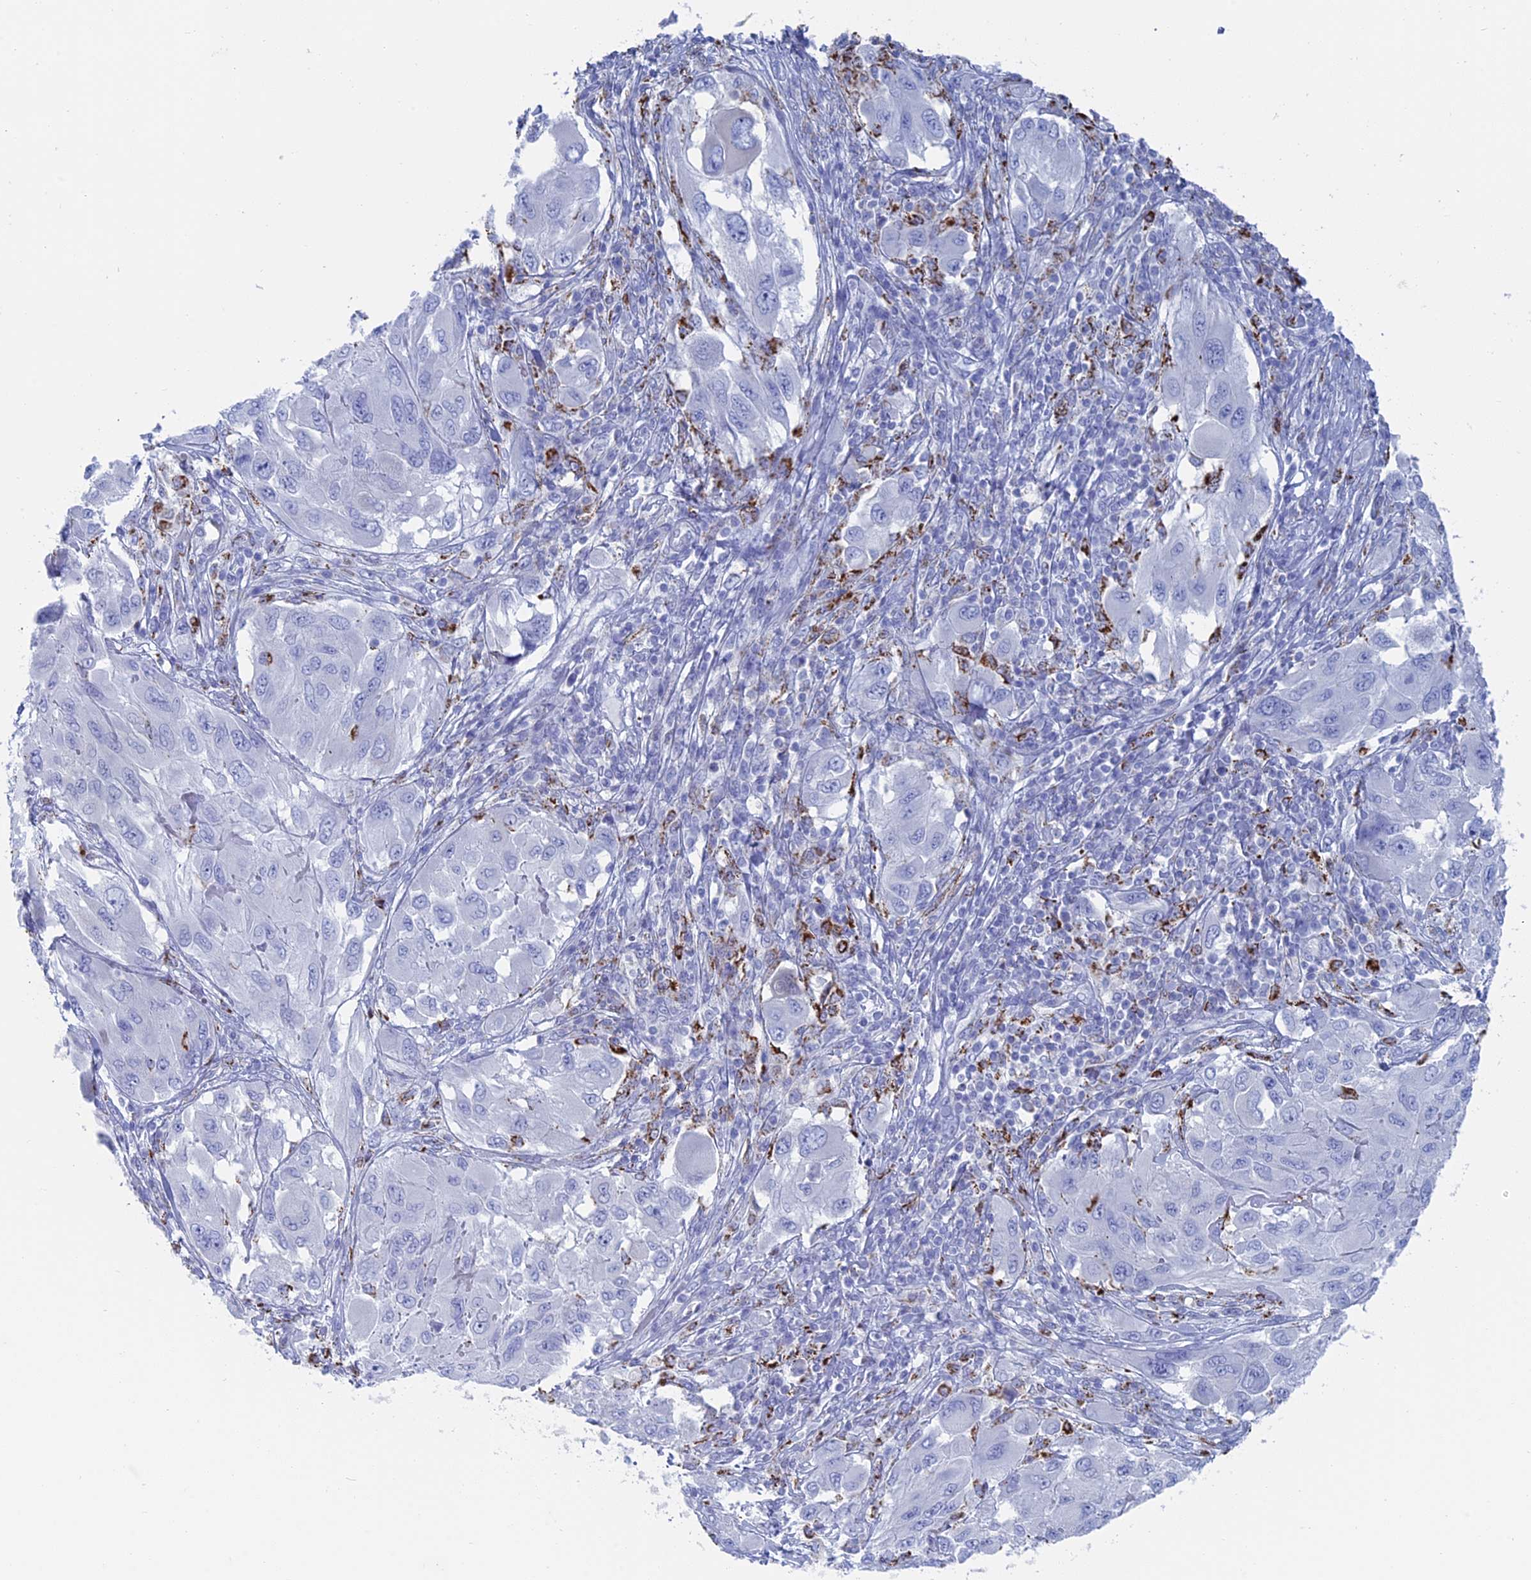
{"staining": {"intensity": "negative", "quantity": "none", "location": "none"}, "tissue": "melanoma", "cell_type": "Tumor cells", "image_type": "cancer", "snomed": [{"axis": "morphology", "description": "Malignant melanoma, NOS"}, {"axis": "topography", "description": "Skin"}], "caption": "This is a photomicrograph of immunohistochemistry (IHC) staining of malignant melanoma, which shows no expression in tumor cells. (Immunohistochemistry (ihc), brightfield microscopy, high magnification).", "gene": "ALMS1", "patient": {"sex": "female", "age": 91}}